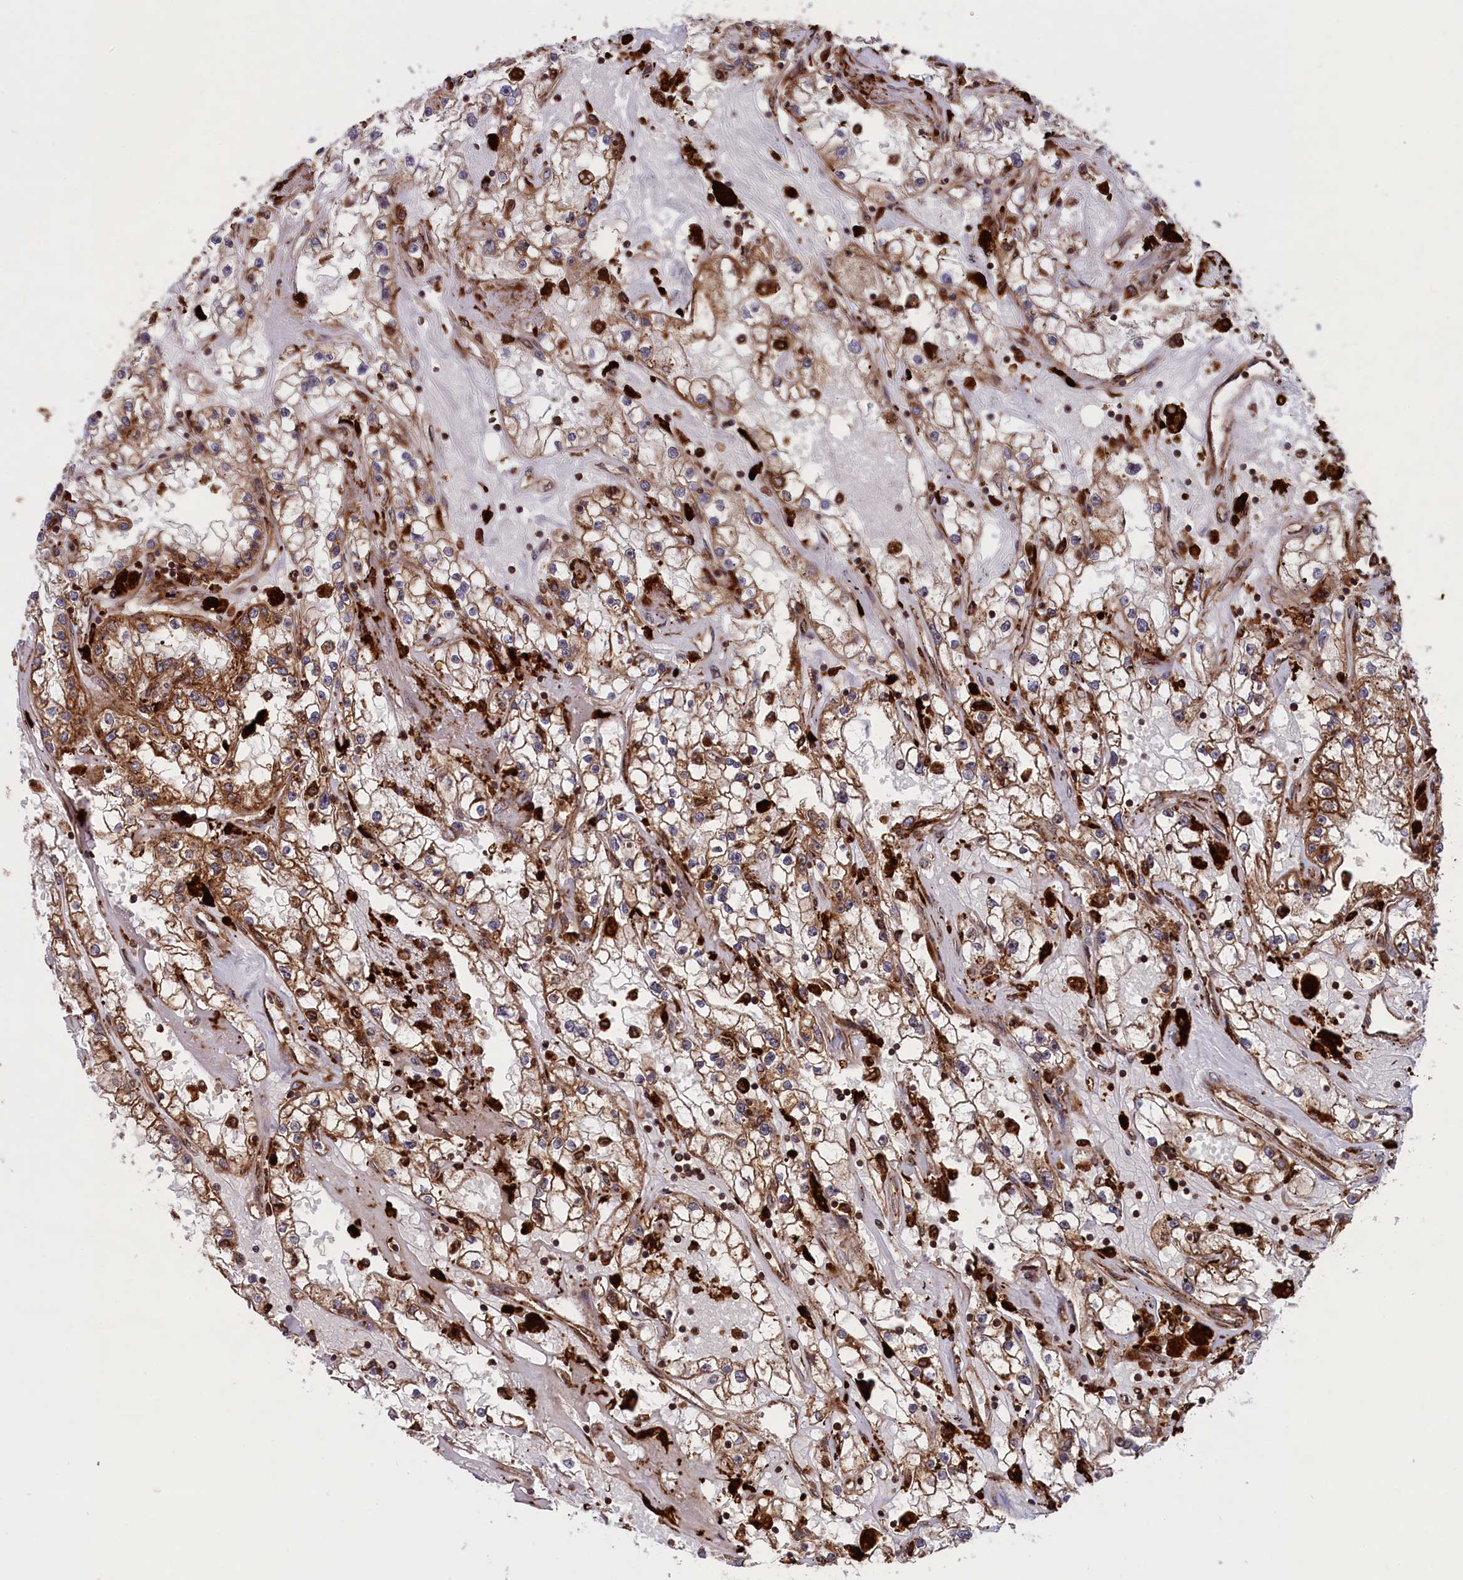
{"staining": {"intensity": "moderate", "quantity": ">75%", "location": "cytoplasmic/membranous"}, "tissue": "renal cancer", "cell_type": "Tumor cells", "image_type": "cancer", "snomed": [{"axis": "morphology", "description": "Adenocarcinoma, NOS"}, {"axis": "topography", "description": "Kidney"}], "caption": "IHC micrograph of neoplastic tissue: renal cancer stained using IHC shows medium levels of moderate protein expression localized specifically in the cytoplasmic/membranous of tumor cells, appearing as a cytoplasmic/membranous brown color.", "gene": "PLA2G4C", "patient": {"sex": "male", "age": 56}}